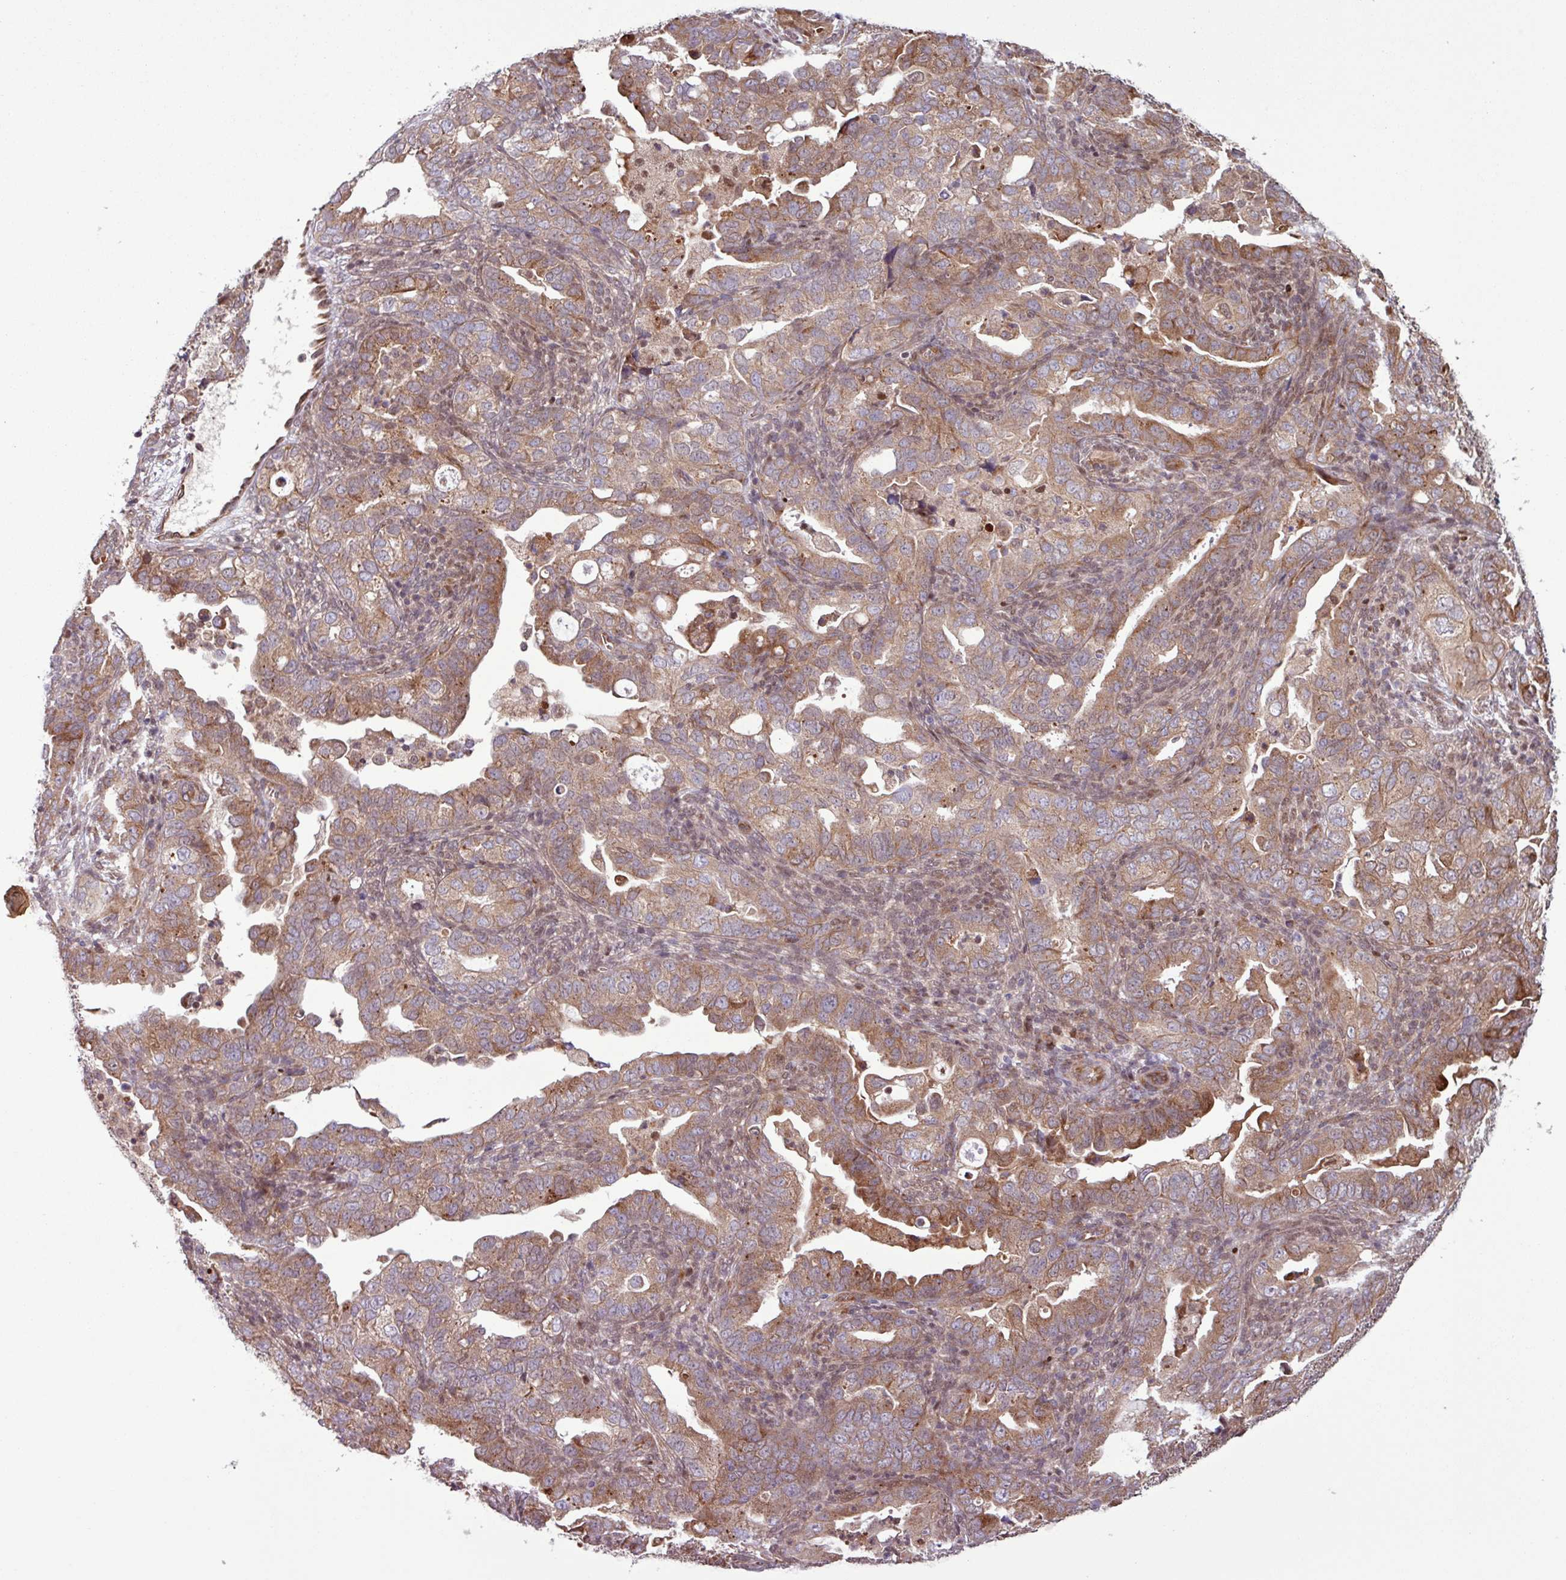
{"staining": {"intensity": "moderate", "quantity": ">75%", "location": "cytoplasmic/membranous"}, "tissue": "endometrial cancer", "cell_type": "Tumor cells", "image_type": "cancer", "snomed": [{"axis": "morphology", "description": "Adenocarcinoma, NOS"}, {"axis": "topography", "description": "Endometrium"}], "caption": "A micrograph of human adenocarcinoma (endometrial) stained for a protein reveals moderate cytoplasmic/membranous brown staining in tumor cells.", "gene": "PDPR", "patient": {"sex": "female", "age": 57}}